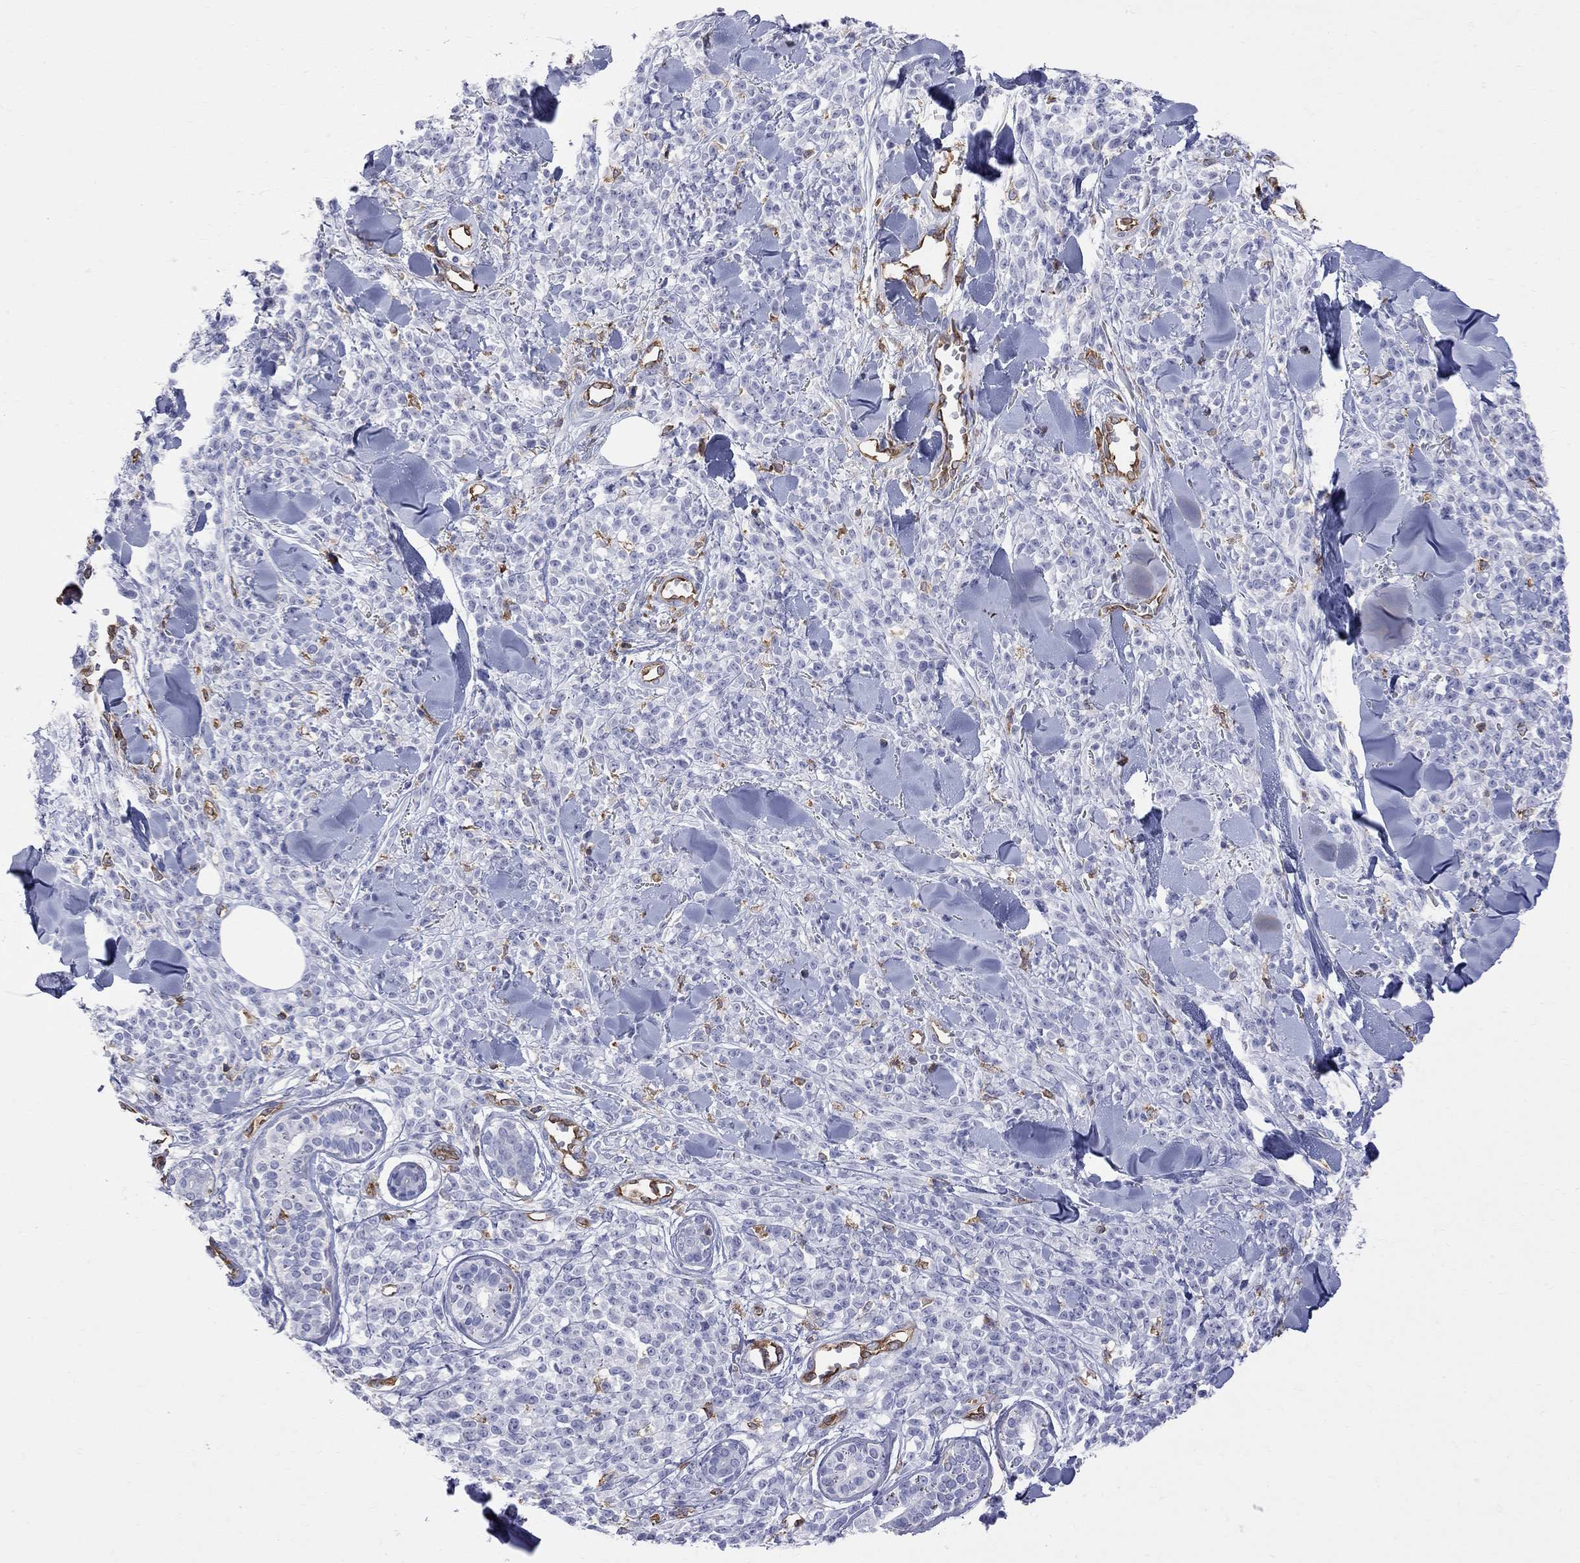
{"staining": {"intensity": "negative", "quantity": "none", "location": "none"}, "tissue": "melanoma", "cell_type": "Tumor cells", "image_type": "cancer", "snomed": [{"axis": "morphology", "description": "Malignant melanoma, NOS"}, {"axis": "topography", "description": "Skin"}, {"axis": "topography", "description": "Skin of trunk"}], "caption": "High power microscopy photomicrograph of an immunohistochemistry (IHC) photomicrograph of malignant melanoma, revealing no significant expression in tumor cells.", "gene": "ABI3", "patient": {"sex": "male", "age": 74}}